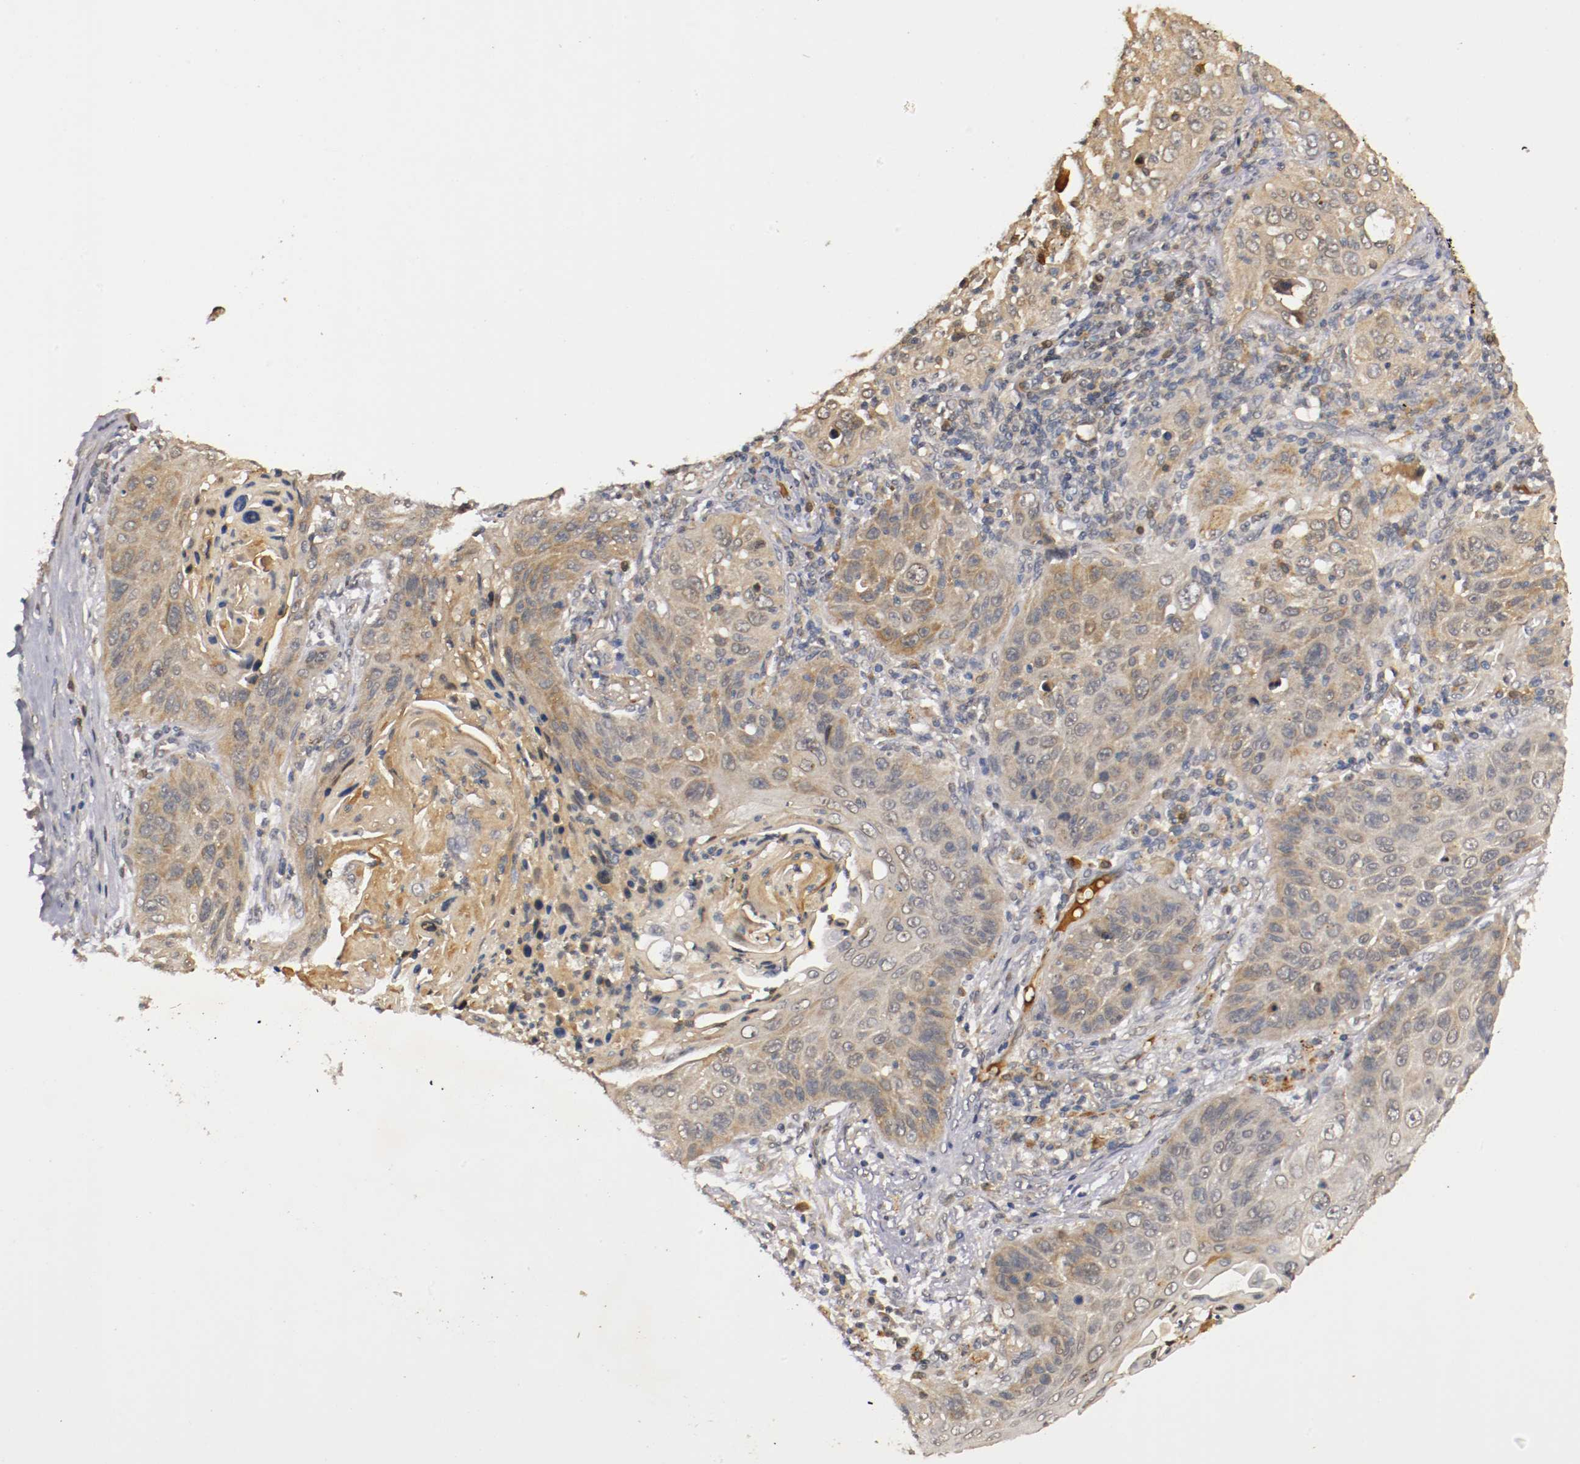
{"staining": {"intensity": "weak", "quantity": "25%-75%", "location": "cytoplasmic/membranous"}, "tissue": "lung cancer", "cell_type": "Tumor cells", "image_type": "cancer", "snomed": [{"axis": "morphology", "description": "Squamous cell carcinoma, NOS"}, {"axis": "topography", "description": "Lung"}], "caption": "A high-resolution image shows immunohistochemistry staining of squamous cell carcinoma (lung), which demonstrates weak cytoplasmic/membranous expression in approximately 25%-75% of tumor cells.", "gene": "TNFRSF1B", "patient": {"sex": "female", "age": 67}}